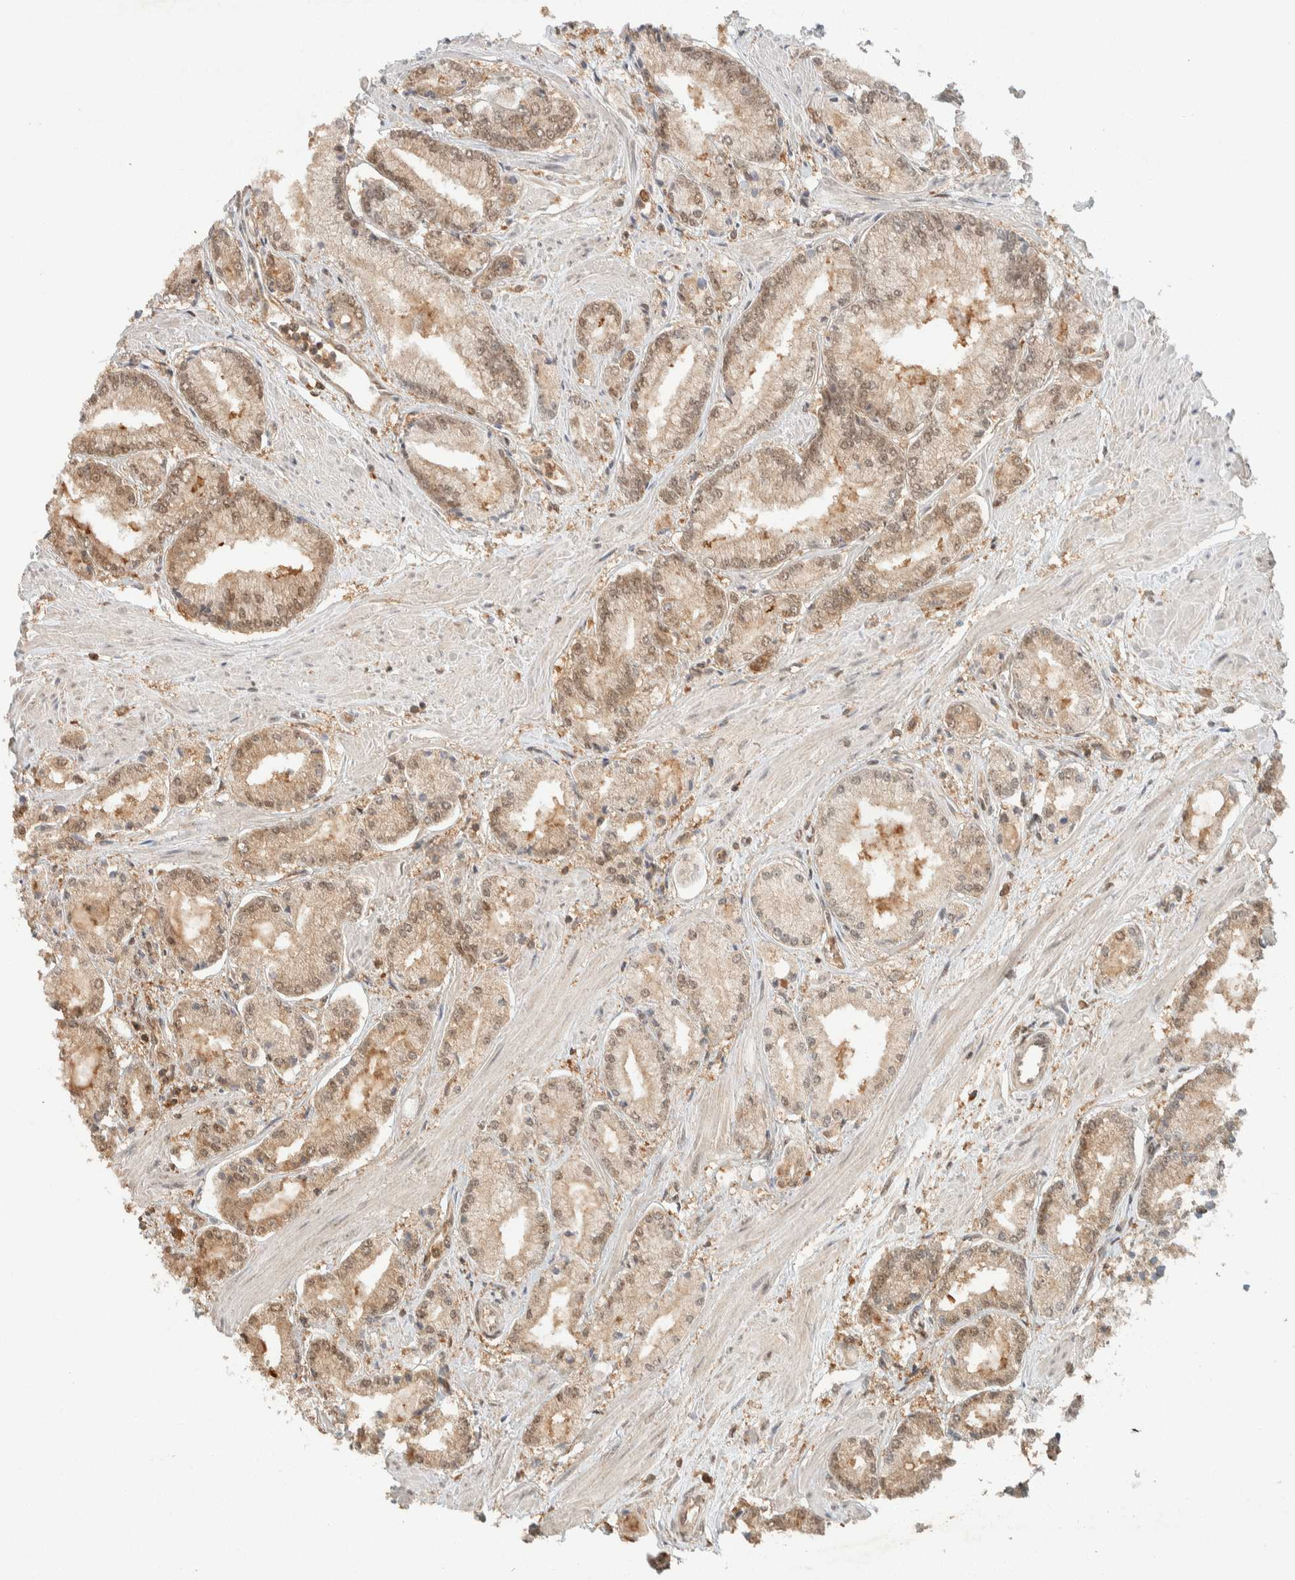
{"staining": {"intensity": "moderate", "quantity": "25%-75%", "location": "cytoplasmic/membranous,nuclear"}, "tissue": "prostate cancer", "cell_type": "Tumor cells", "image_type": "cancer", "snomed": [{"axis": "morphology", "description": "Adenocarcinoma, Low grade"}, {"axis": "topography", "description": "Prostate"}], "caption": "Immunohistochemistry (IHC) staining of prostate adenocarcinoma (low-grade), which displays medium levels of moderate cytoplasmic/membranous and nuclear staining in approximately 25%-75% of tumor cells indicating moderate cytoplasmic/membranous and nuclear protein expression. The staining was performed using DAB (brown) for protein detection and nuclei were counterstained in hematoxylin (blue).", "gene": "ZNF567", "patient": {"sex": "male", "age": 52}}